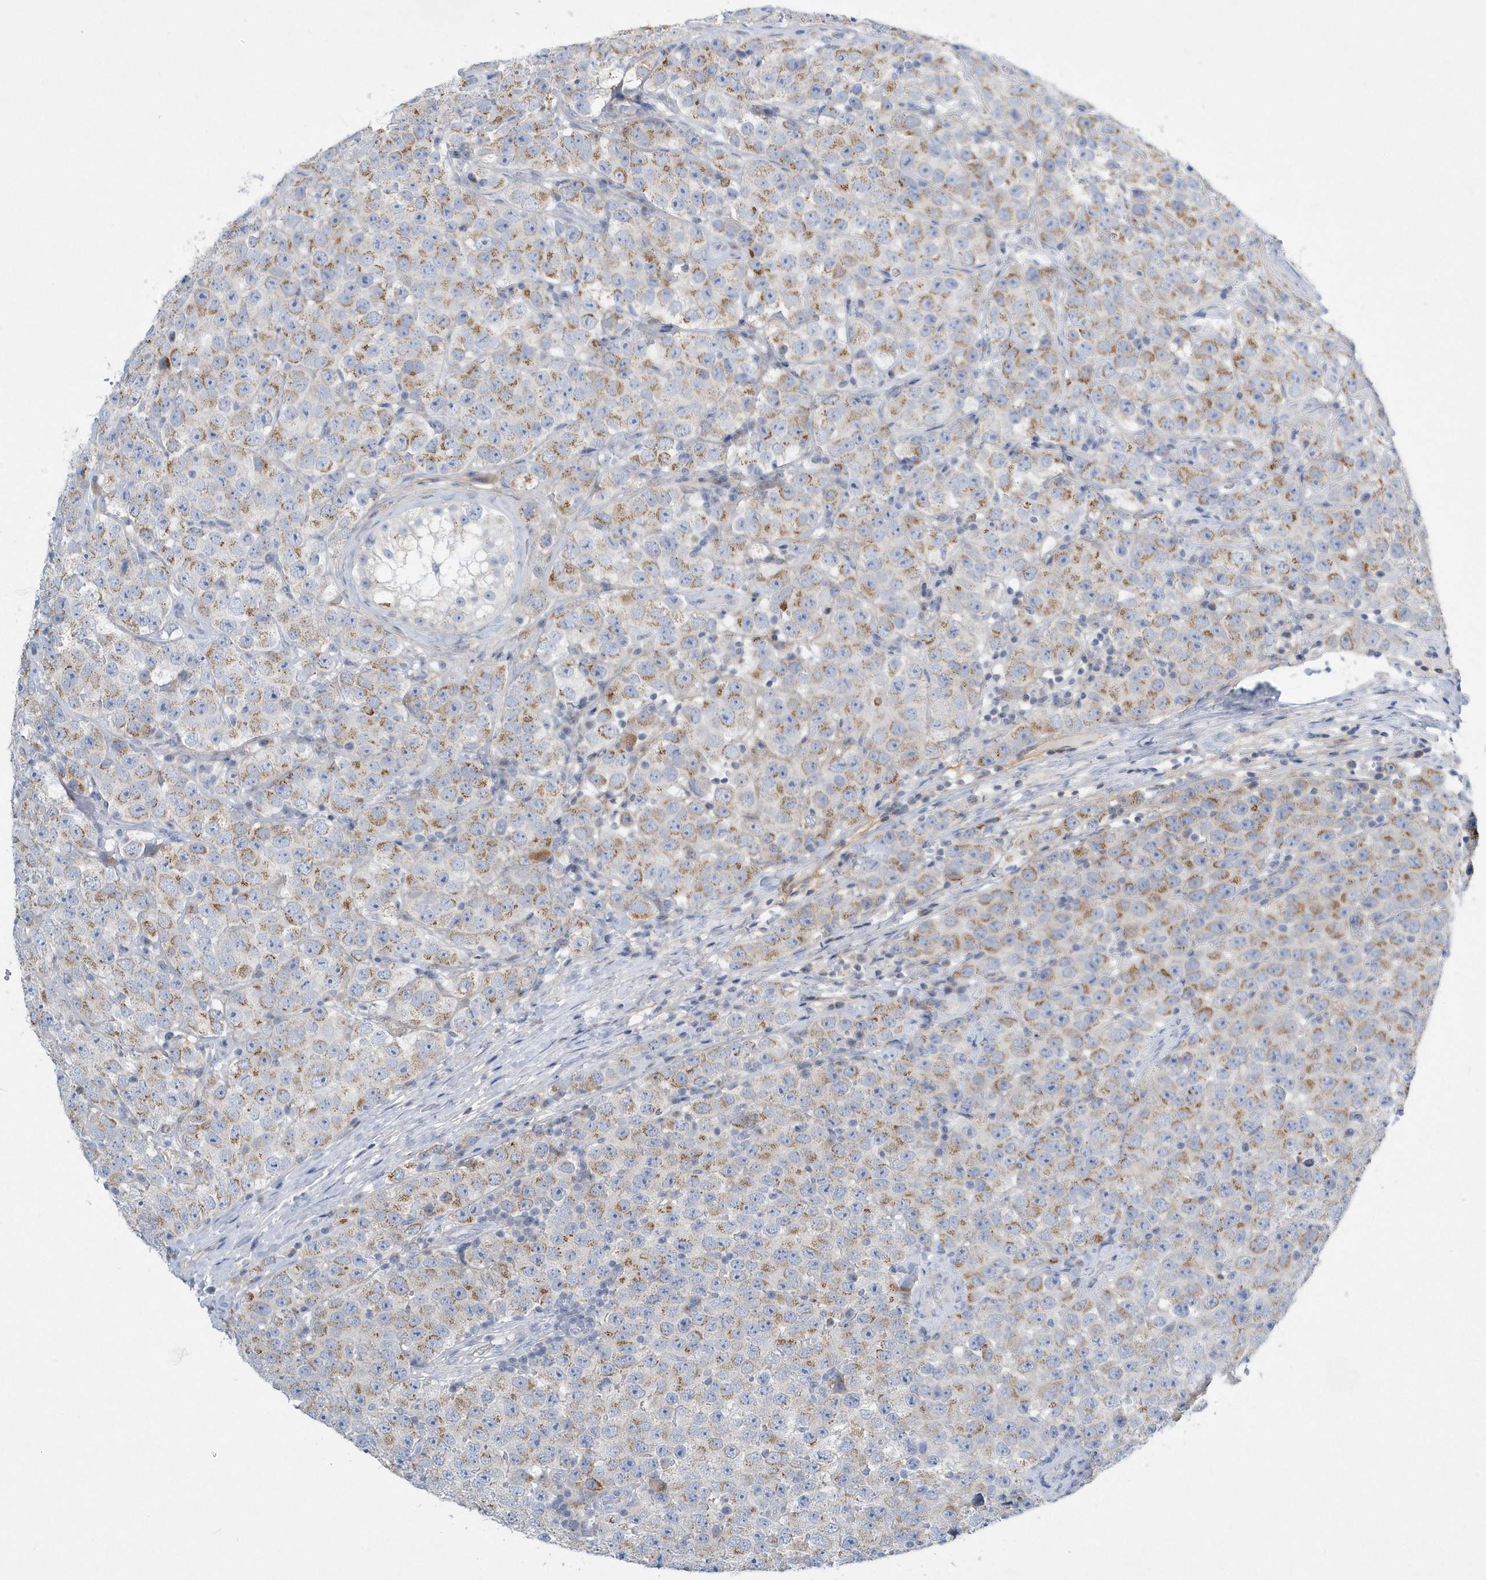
{"staining": {"intensity": "moderate", "quantity": ">75%", "location": "cytoplasmic/membranous"}, "tissue": "testis cancer", "cell_type": "Tumor cells", "image_type": "cancer", "snomed": [{"axis": "morphology", "description": "Seminoma, NOS"}, {"axis": "topography", "description": "Testis"}], "caption": "Immunohistochemical staining of human testis seminoma exhibits medium levels of moderate cytoplasmic/membranous protein positivity in about >75% of tumor cells. Immunohistochemistry (ihc) stains the protein in brown and the nuclei are stained blue.", "gene": "SPATA18", "patient": {"sex": "male", "age": 28}}